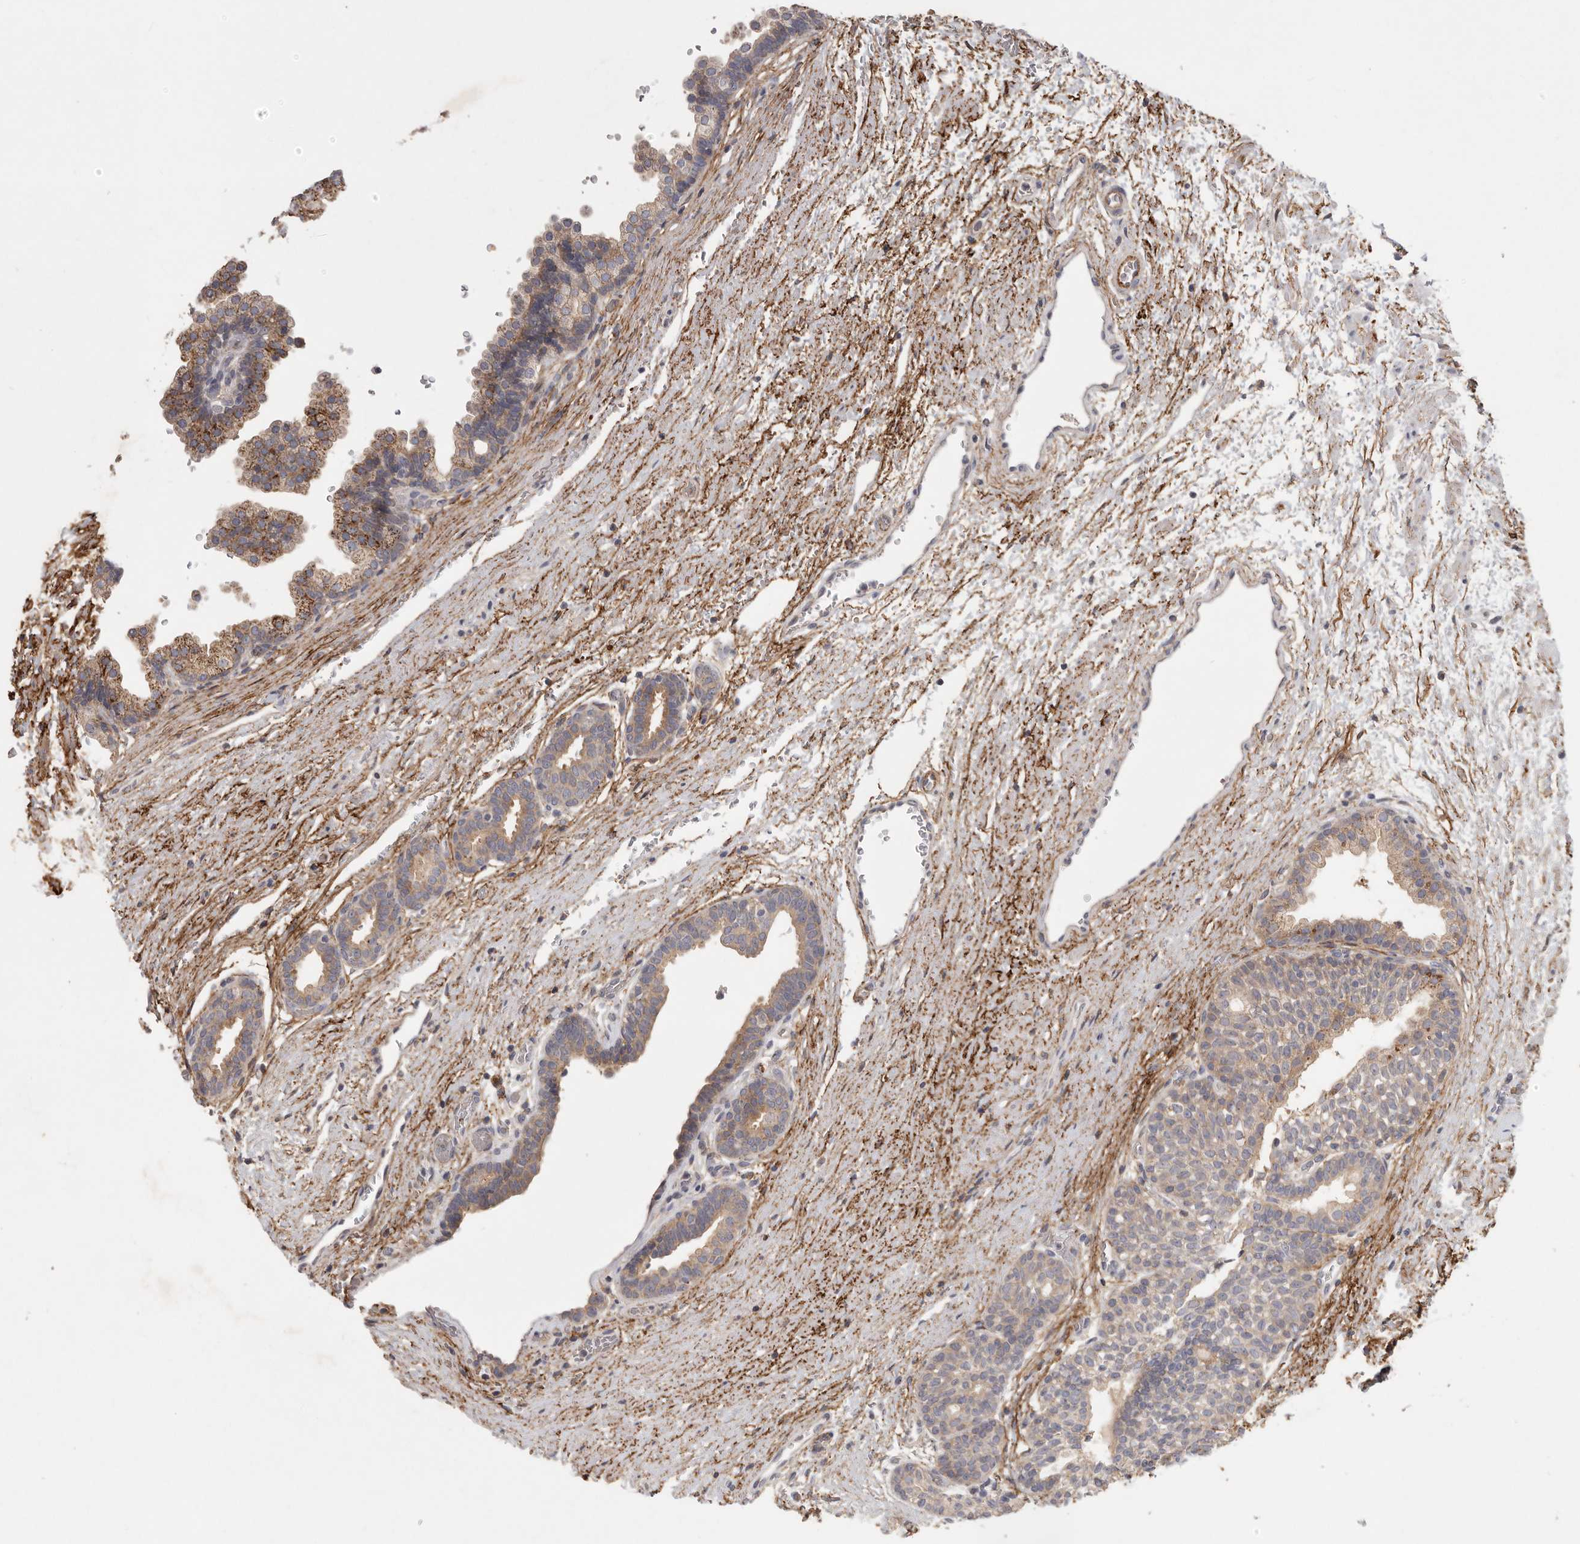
{"staining": {"intensity": "moderate", "quantity": "25%-75%", "location": "cytoplasmic/membranous"}, "tissue": "prostate", "cell_type": "Glandular cells", "image_type": "normal", "snomed": [{"axis": "morphology", "description": "Normal tissue, NOS"}, {"axis": "topography", "description": "Prostate"}], "caption": "DAB immunohistochemical staining of unremarkable prostate displays moderate cytoplasmic/membranous protein staining in about 25%-75% of glandular cells.", "gene": "CFAP298", "patient": {"sex": "male", "age": 48}}